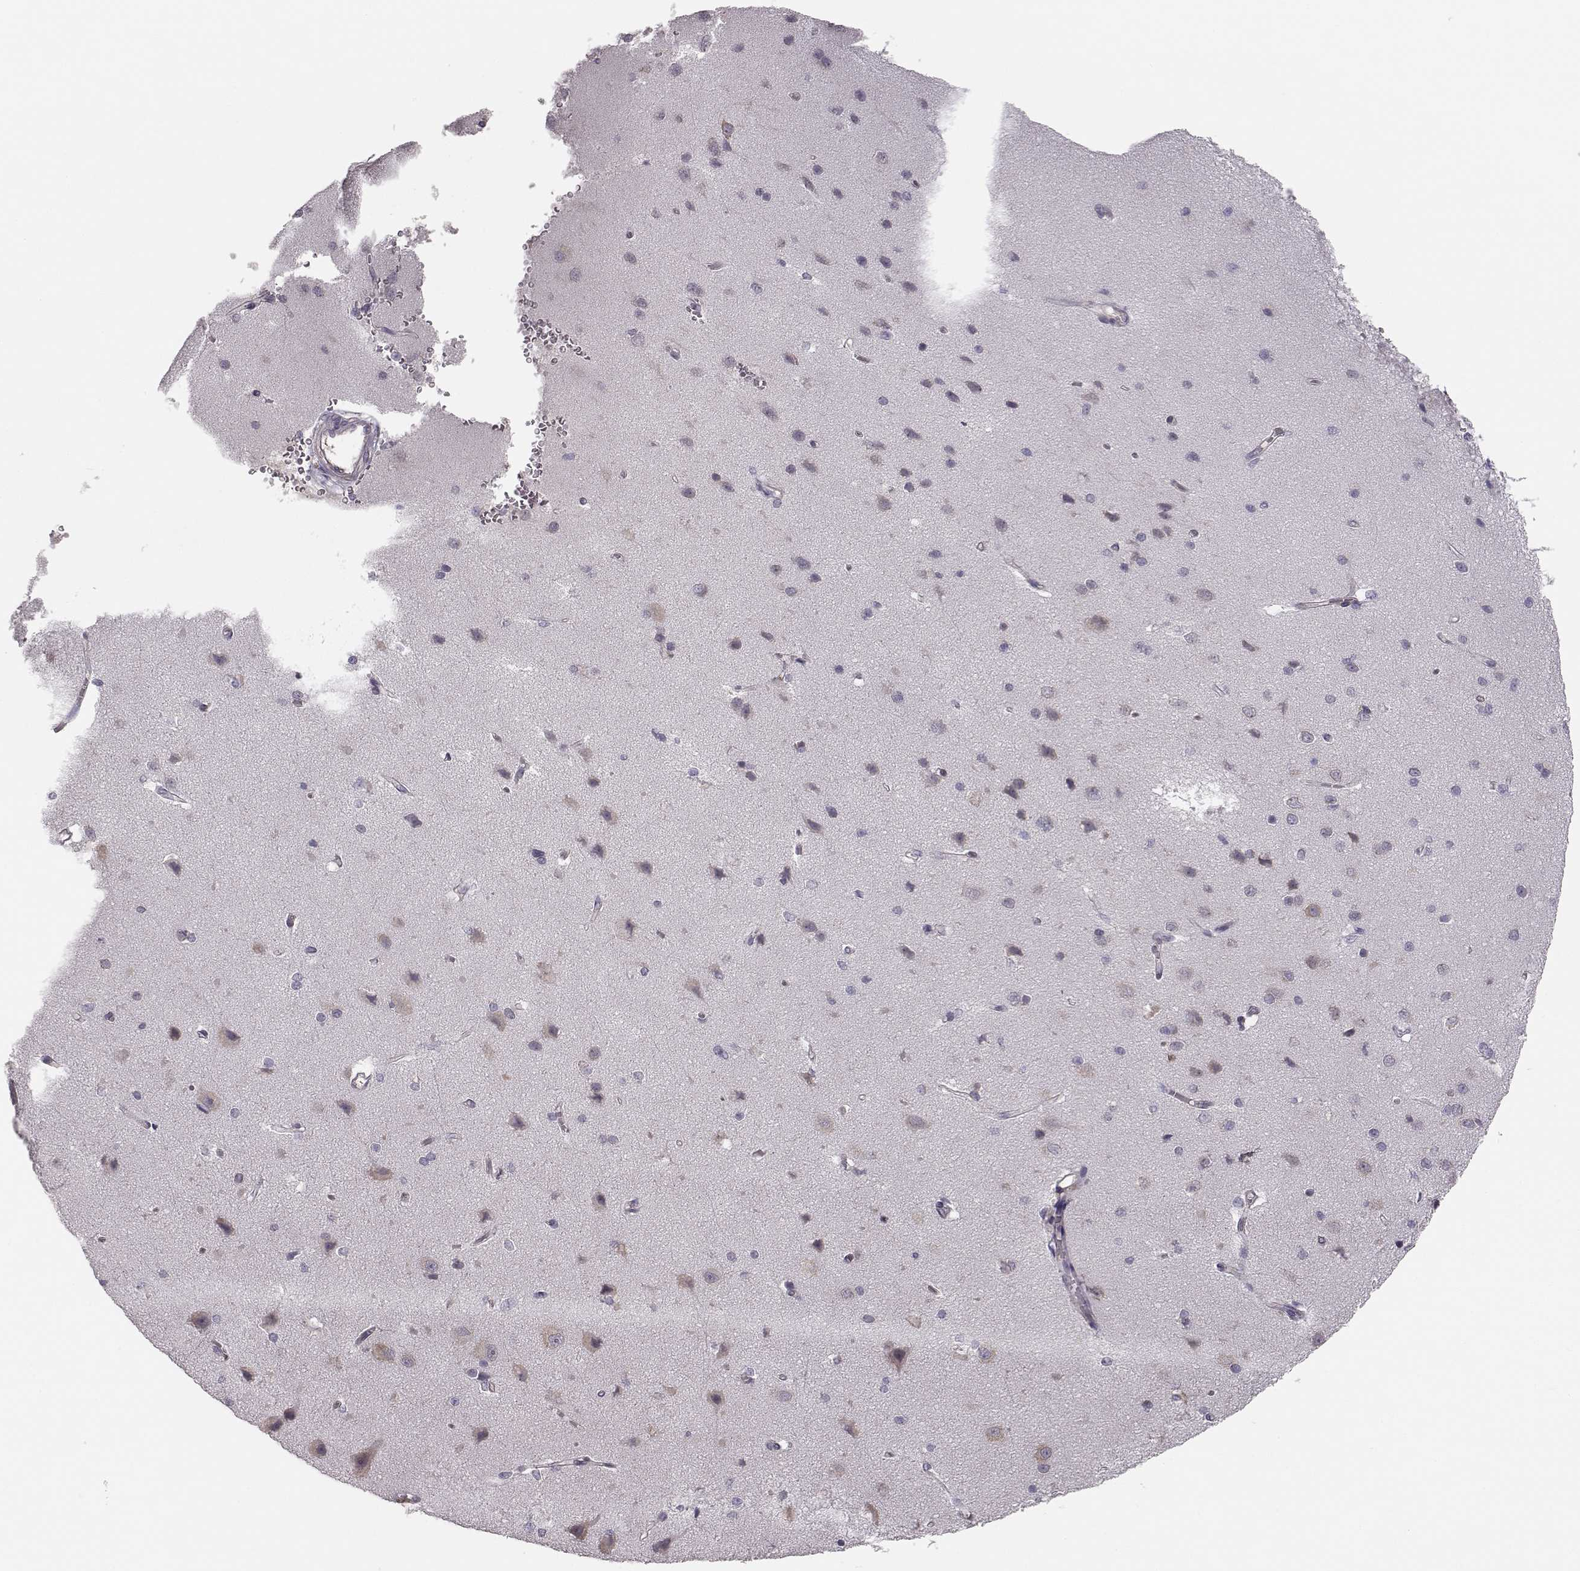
{"staining": {"intensity": "negative", "quantity": "none", "location": "none"}, "tissue": "cerebral cortex", "cell_type": "Endothelial cells", "image_type": "normal", "snomed": [{"axis": "morphology", "description": "Normal tissue, NOS"}, {"axis": "topography", "description": "Cerebral cortex"}], "caption": "Immunohistochemistry image of benign cerebral cortex: human cerebral cortex stained with DAB shows no significant protein staining in endothelial cells.", "gene": "BFSP2", "patient": {"sex": "male", "age": 37}}